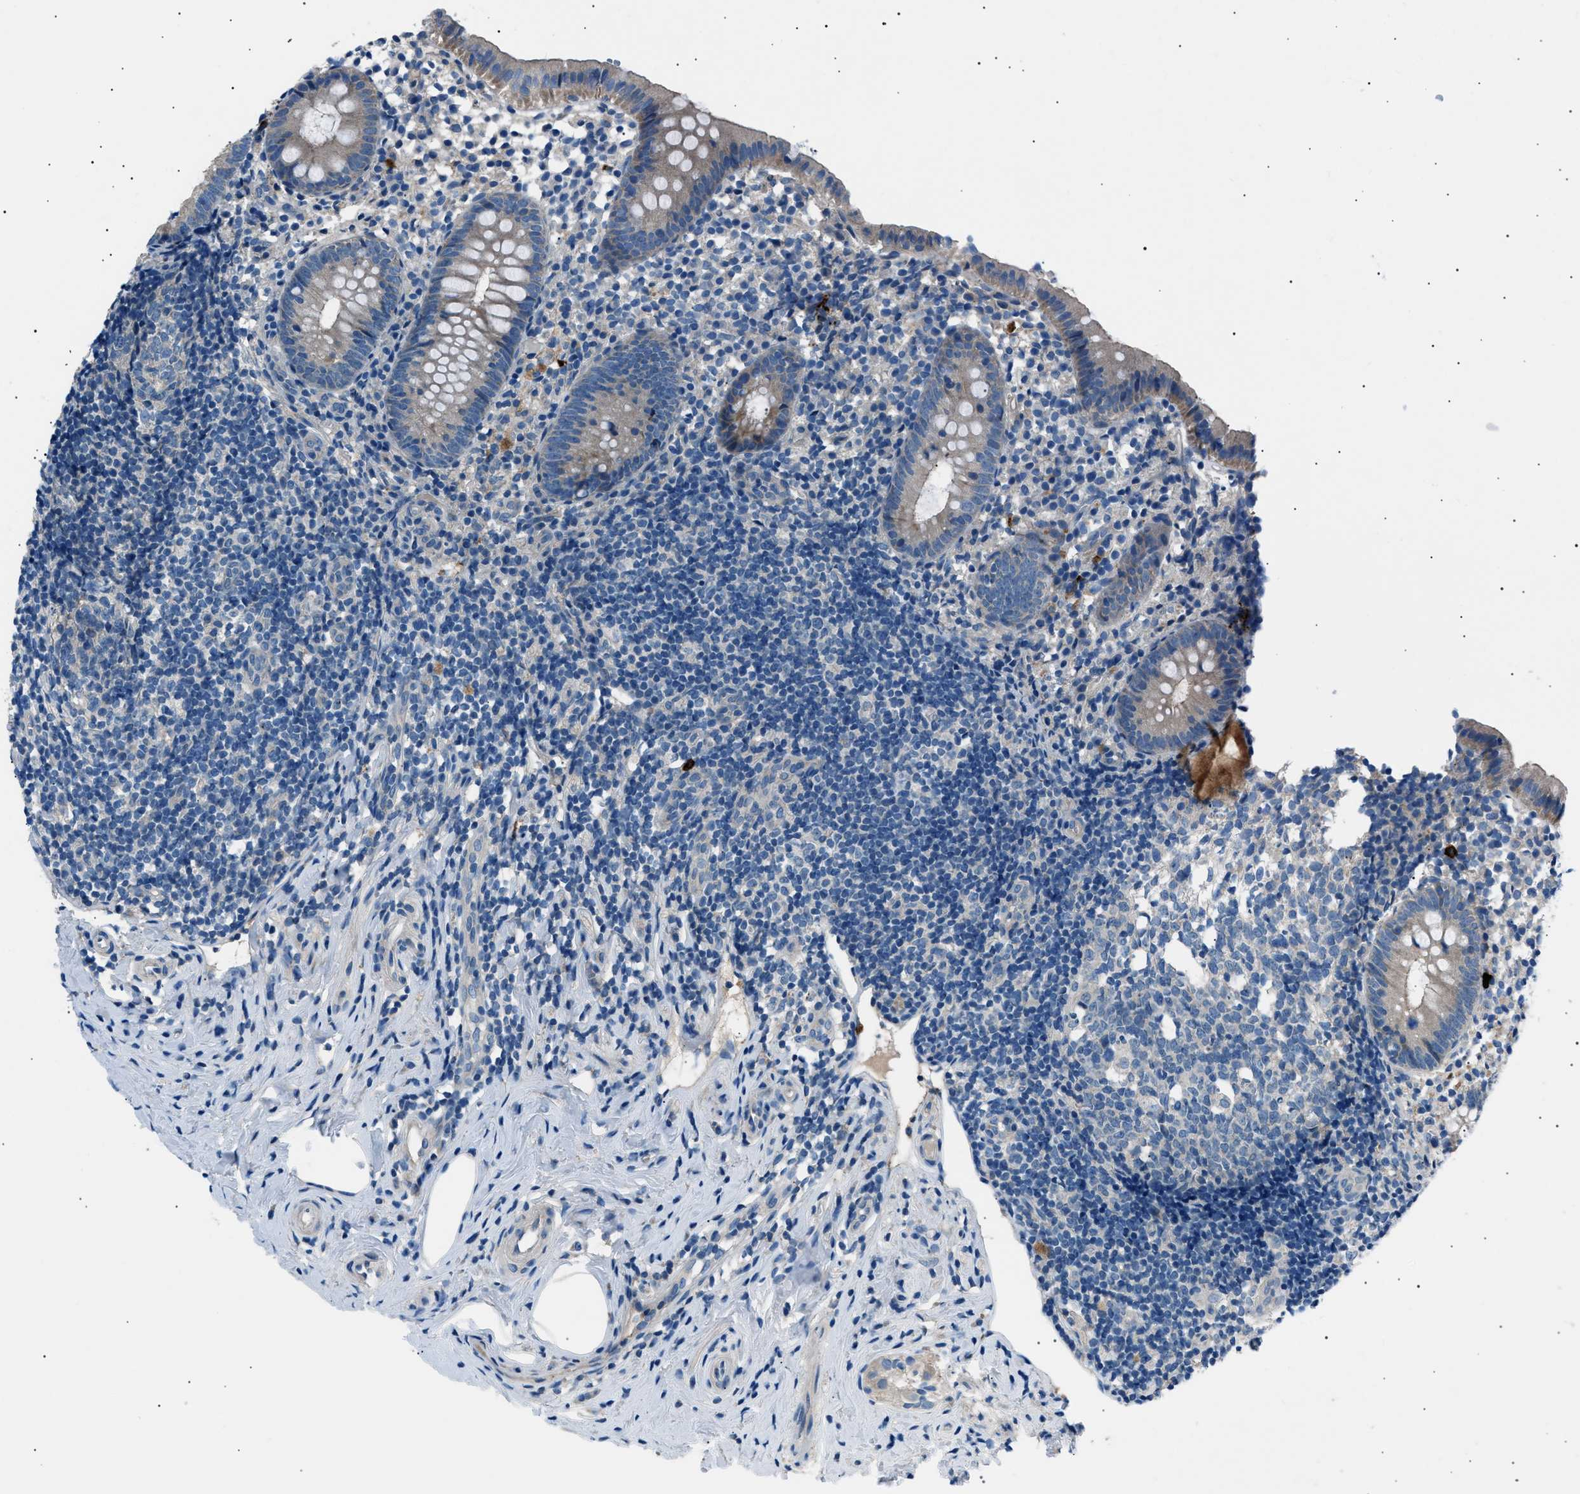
{"staining": {"intensity": "moderate", "quantity": "<25%", "location": "cytoplasmic/membranous"}, "tissue": "appendix", "cell_type": "Glandular cells", "image_type": "normal", "snomed": [{"axis": "morphology", "description": "Normal tissue, NOS"}, {"axis": "topography", "description": "Appendix"}], "caption": "Immunohistochemical staining of normal appendix shows moderate cytoplasmic/membranous protein staining in approximately <25% of glandular cells.", "gene": "LRRC37B", "patient": {"sex": "female", "age": 20}}